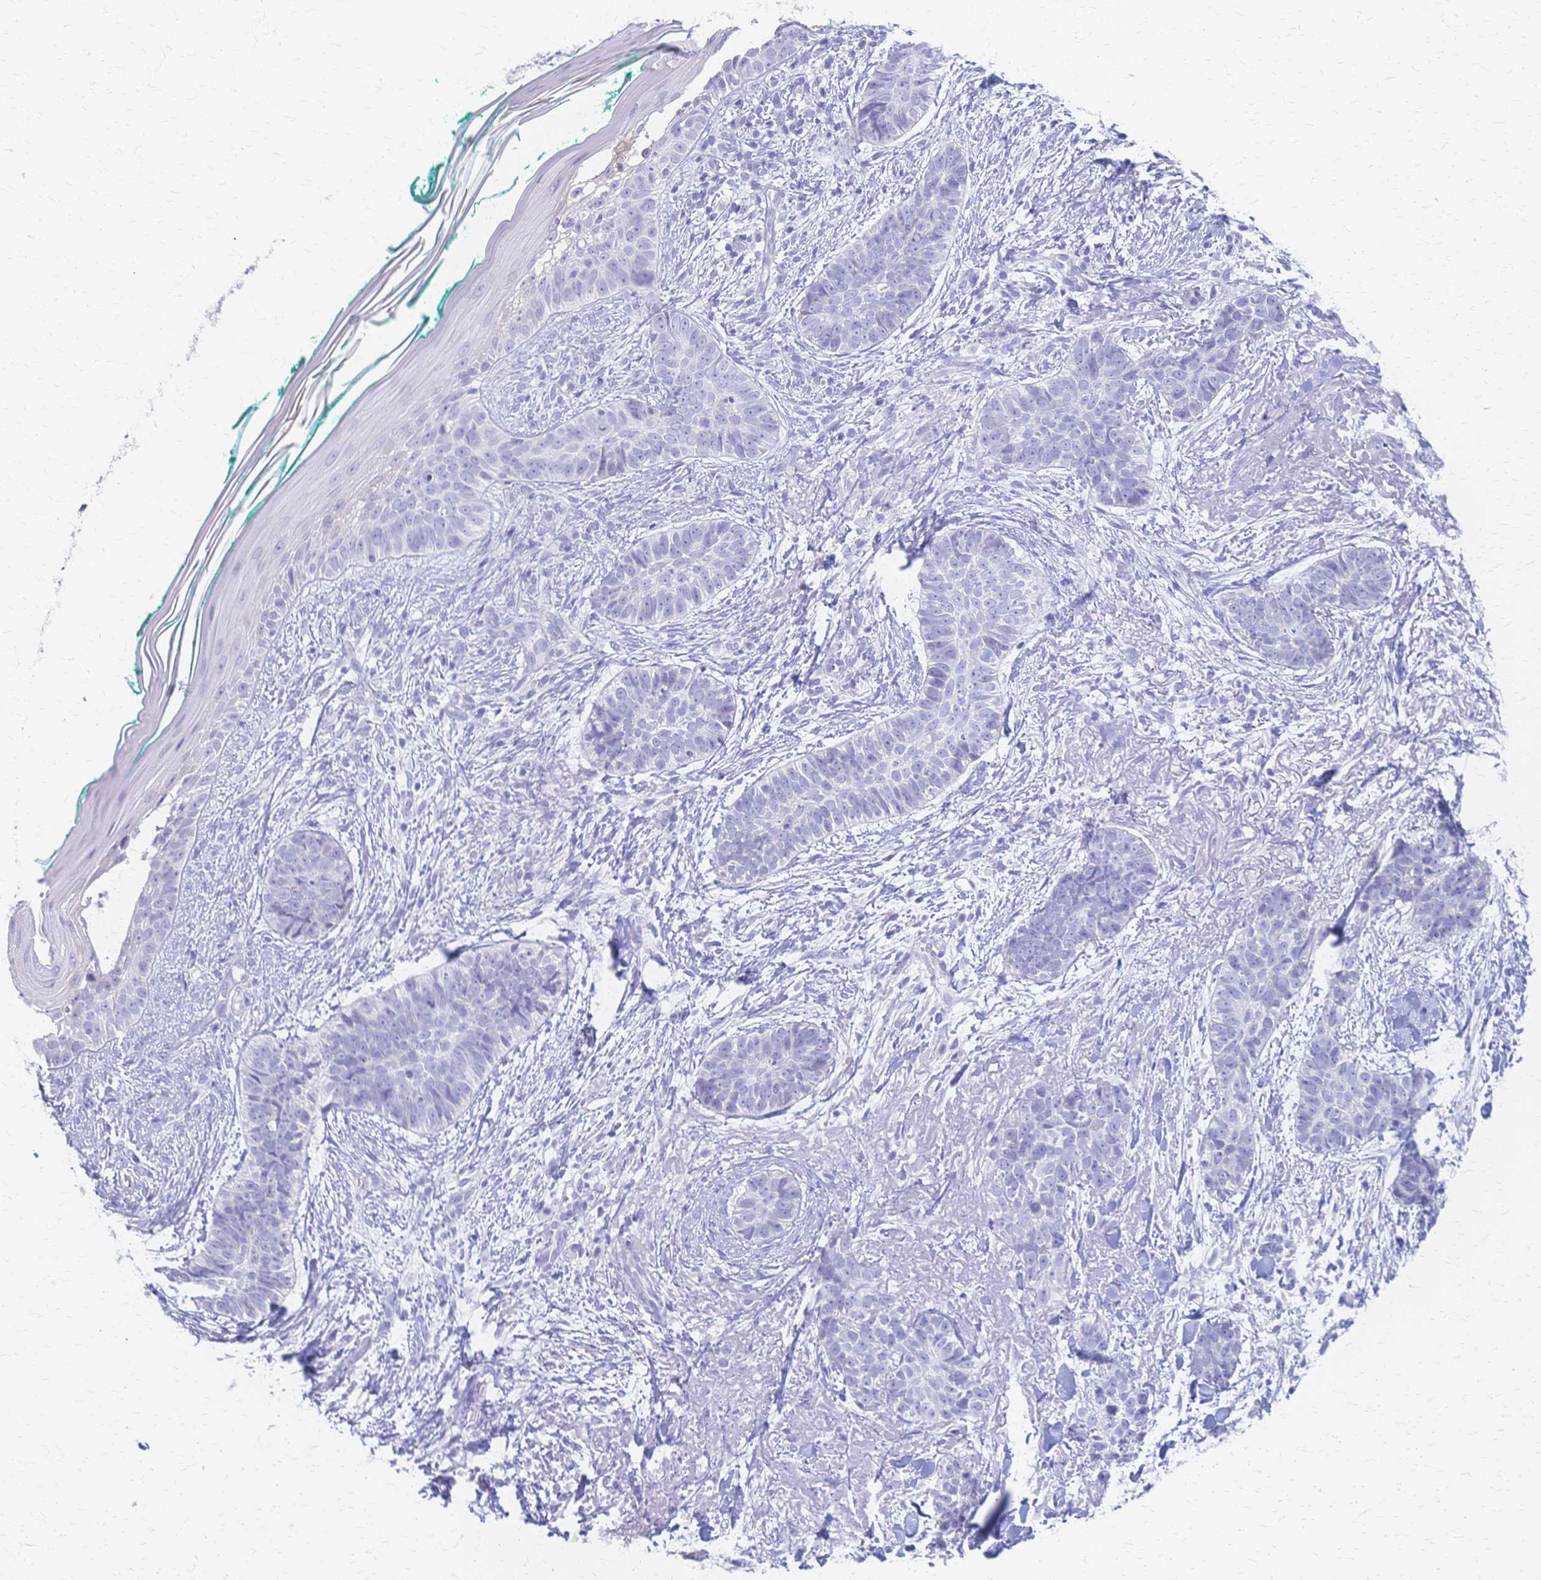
{"staining": {"intensity": "negative", "quantity": "none", "location": "none"}, "tissue": "skin cancer", "cell_type": "Tumor cells", "image_type": "cancer", "snomed": [{"axis": "morphology", "description": "Basal cell carcinoma"}, {"axis": "topography", "description": "Skin"}, {"axis": "topography", "description": "Skin of face"}, {"axis": "topography", "description": "Skin of nose"}], "caption": "There is no significant expression in tumor cells of skin cancer (basal cell carcinoma). (DAB immunohistochemistry (IHC) visualized using brightfield microscopy, high magnification).", "gene": "CYB5A", "patient": {"sex": "female", "age": 86}}